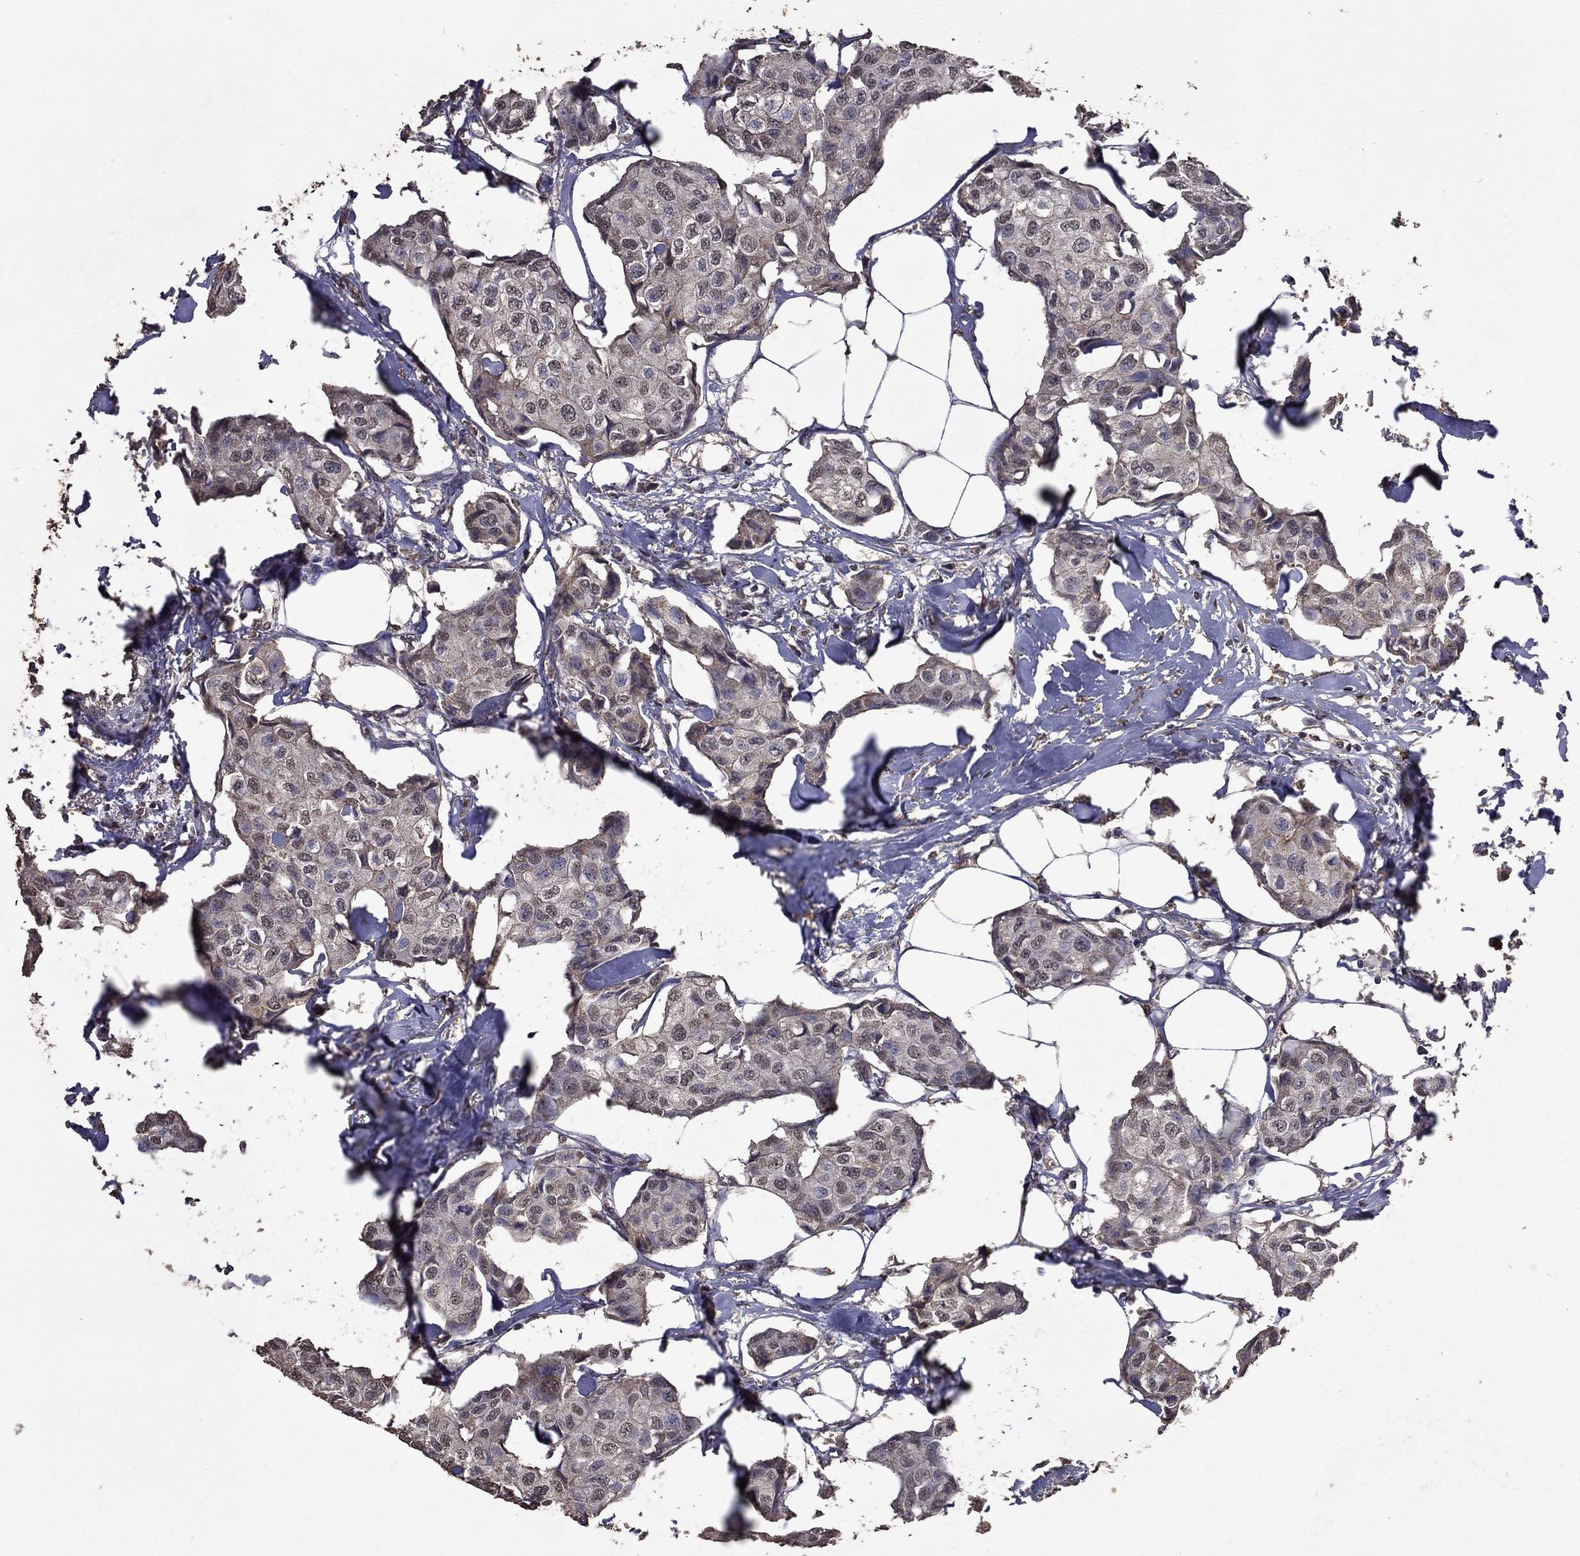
{"staining": {"intensity": "weak", "quantity": "<25%", "location": "nuclear"}, "tissue": "breast cancer", "cell_type": "Tumor cells", "image_type": "cancer", "snomed": [{"axis": "morphology", "description": "Duct carcinoma"}, {"axis": "topography", "description": "Breast"}], "caption": "IHC of infiltrating ductal carcinoma (breast) demonstrates no positivity in tumor cells.", "gene": "SERPINA5", "patient": {"sex": "female", "age": 80}}